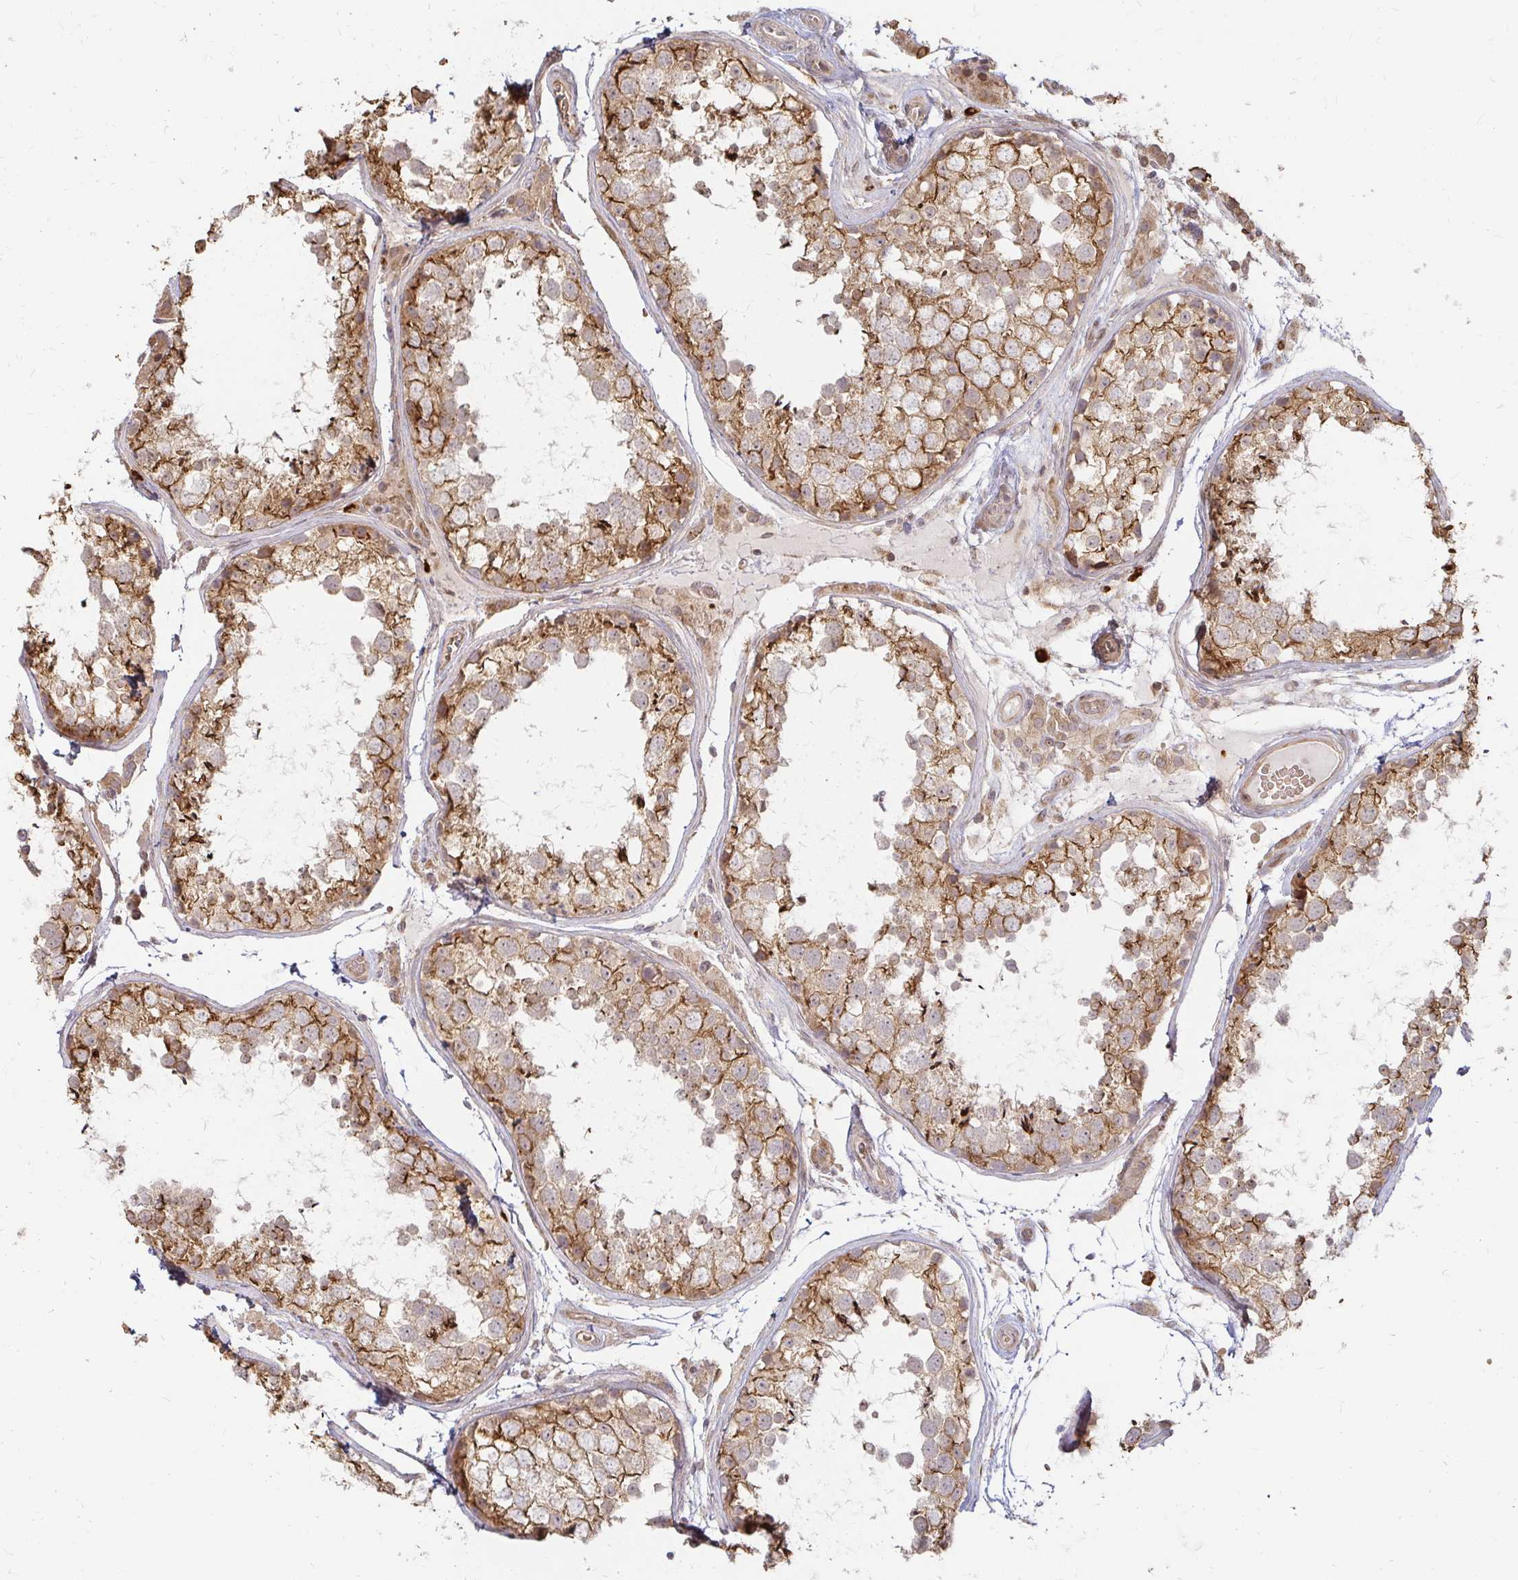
{"staining": {"intensity": "moderate", "quantity": ">75%", "location": "cytoplasmic/membranous"}, "tissue": "testis", "cell_type": "Cells in seminiferous ducts", "image_type": "normal", "snomed": [{"axis": "morphology", "description": "Normal tissue, NOS"}, {"axis": "topography", "description": "Testis"}], "caption": "This micrograph shows unremarkable testis stained with immunohistochemistry (IHC) to label a protein in brown. The cytoplasmic/membranous of cells in seminiferous ducts show moderate positivity for the protein. Nuclei are counter-stained blue.", "gene": "CAST", "patient": {"sex": "male", "age": 29}}